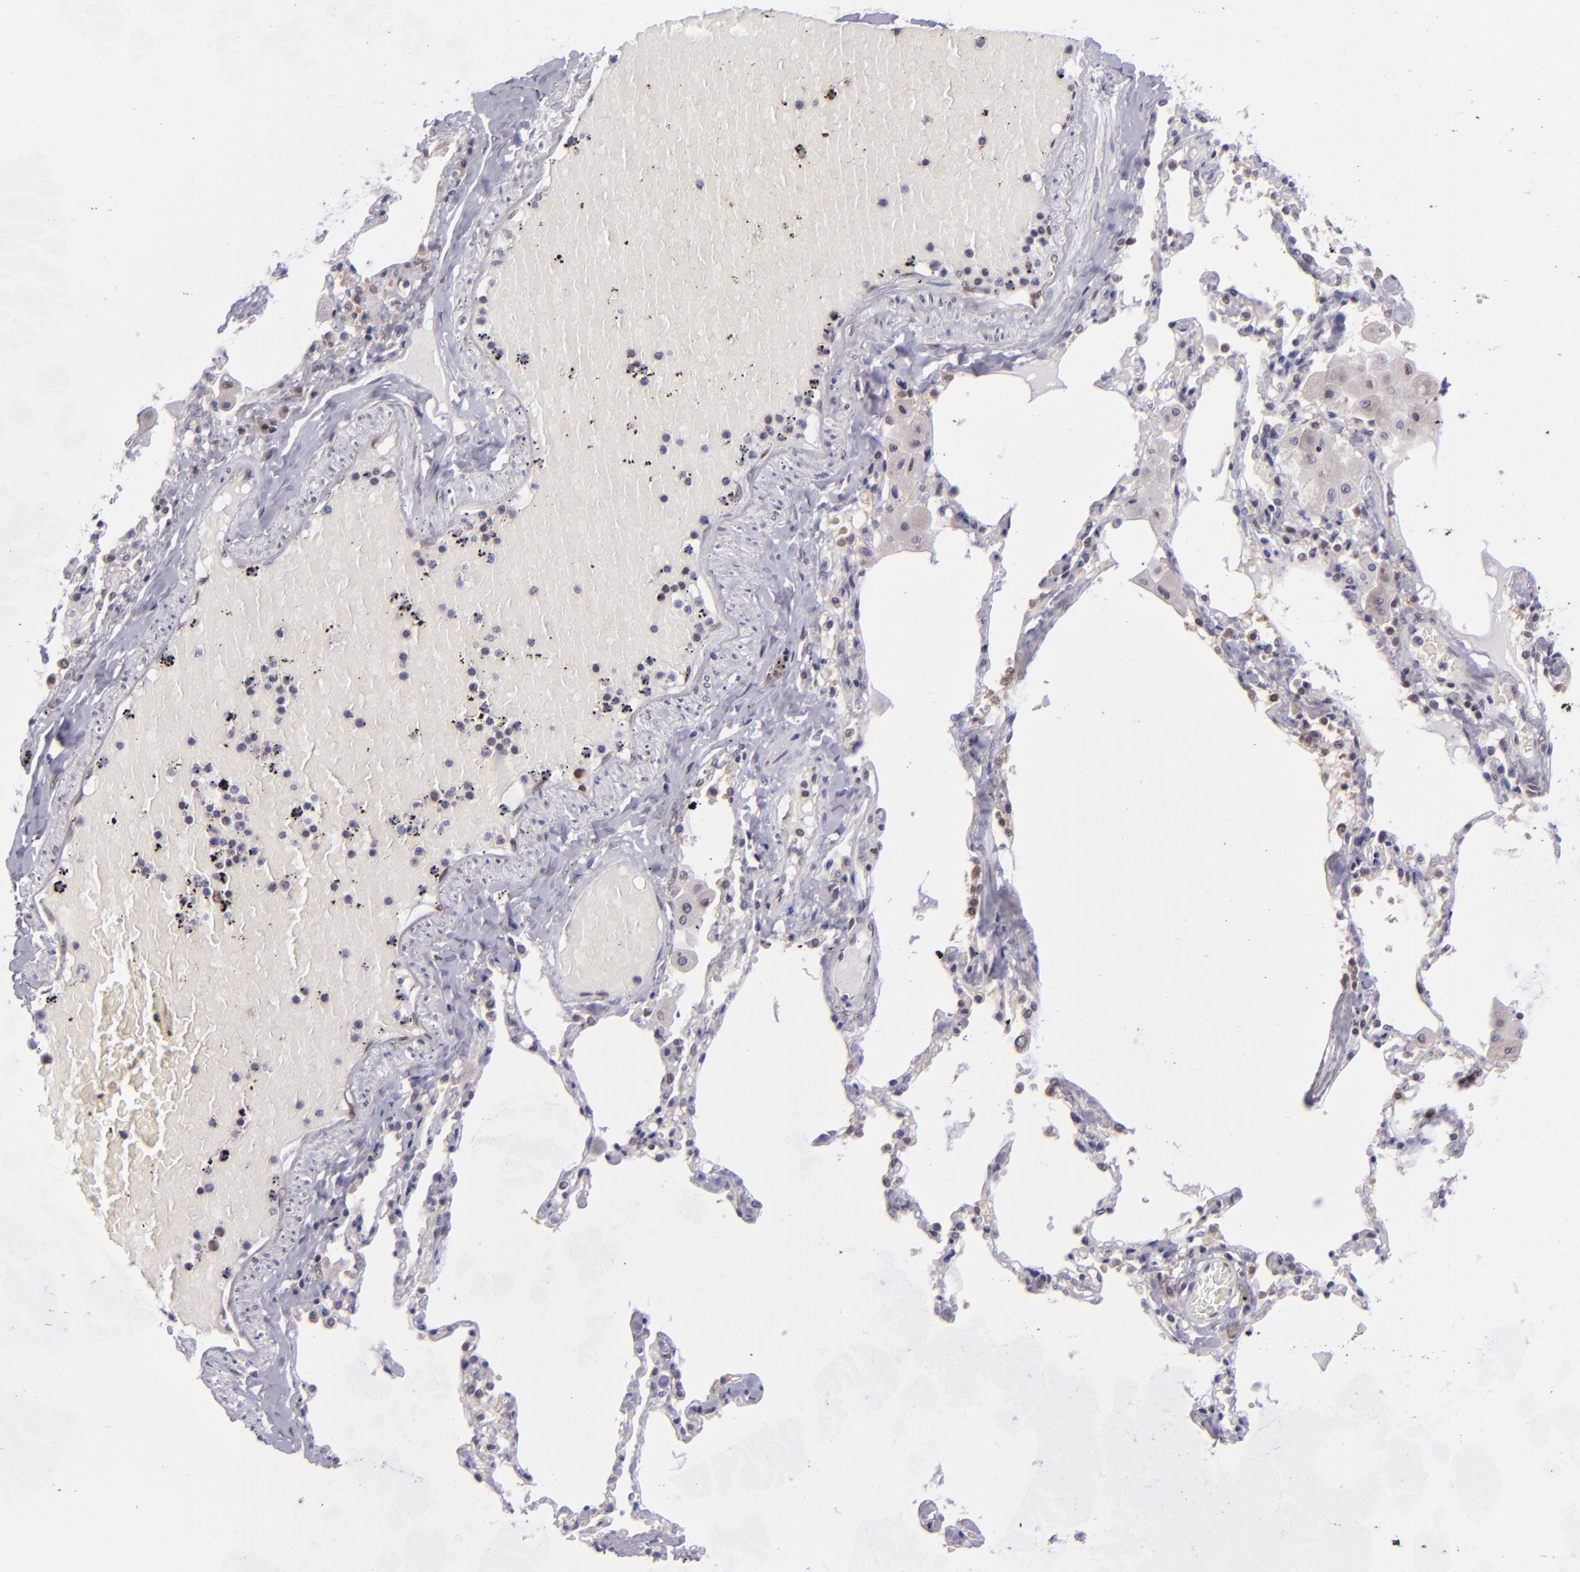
{"staining": {"intensity": "moderate", "quantity": ">75%", "location": "cytoplasmic/membranous,nuclear"}, "tissue": "bronchus", "cell_type": "Respiratory epithelial cells", "image_type": "normal", "snomed": [{"axis": "morphology", "description": "Normal tissue, NOS"}, {"axis": "morphology", "description": "Squamous cell carcinoma, NOS"}, {"axis": "topography", "description": "Bronchus"}, {"axis": "topography", "description": "Lung"}], "caption": "The micrograph exhibits immunohistochemical staining of unremarkable bronchus. There is moderate cytoplasmic/membranous,nuclear positivity is identified in approximately >75% of respiratory epithelial cells. (DAB IHC, brown staining for protein, blue staining for nuclei).", "gene": "BAG1", "patient": {"sex": "female", "age": 47}}